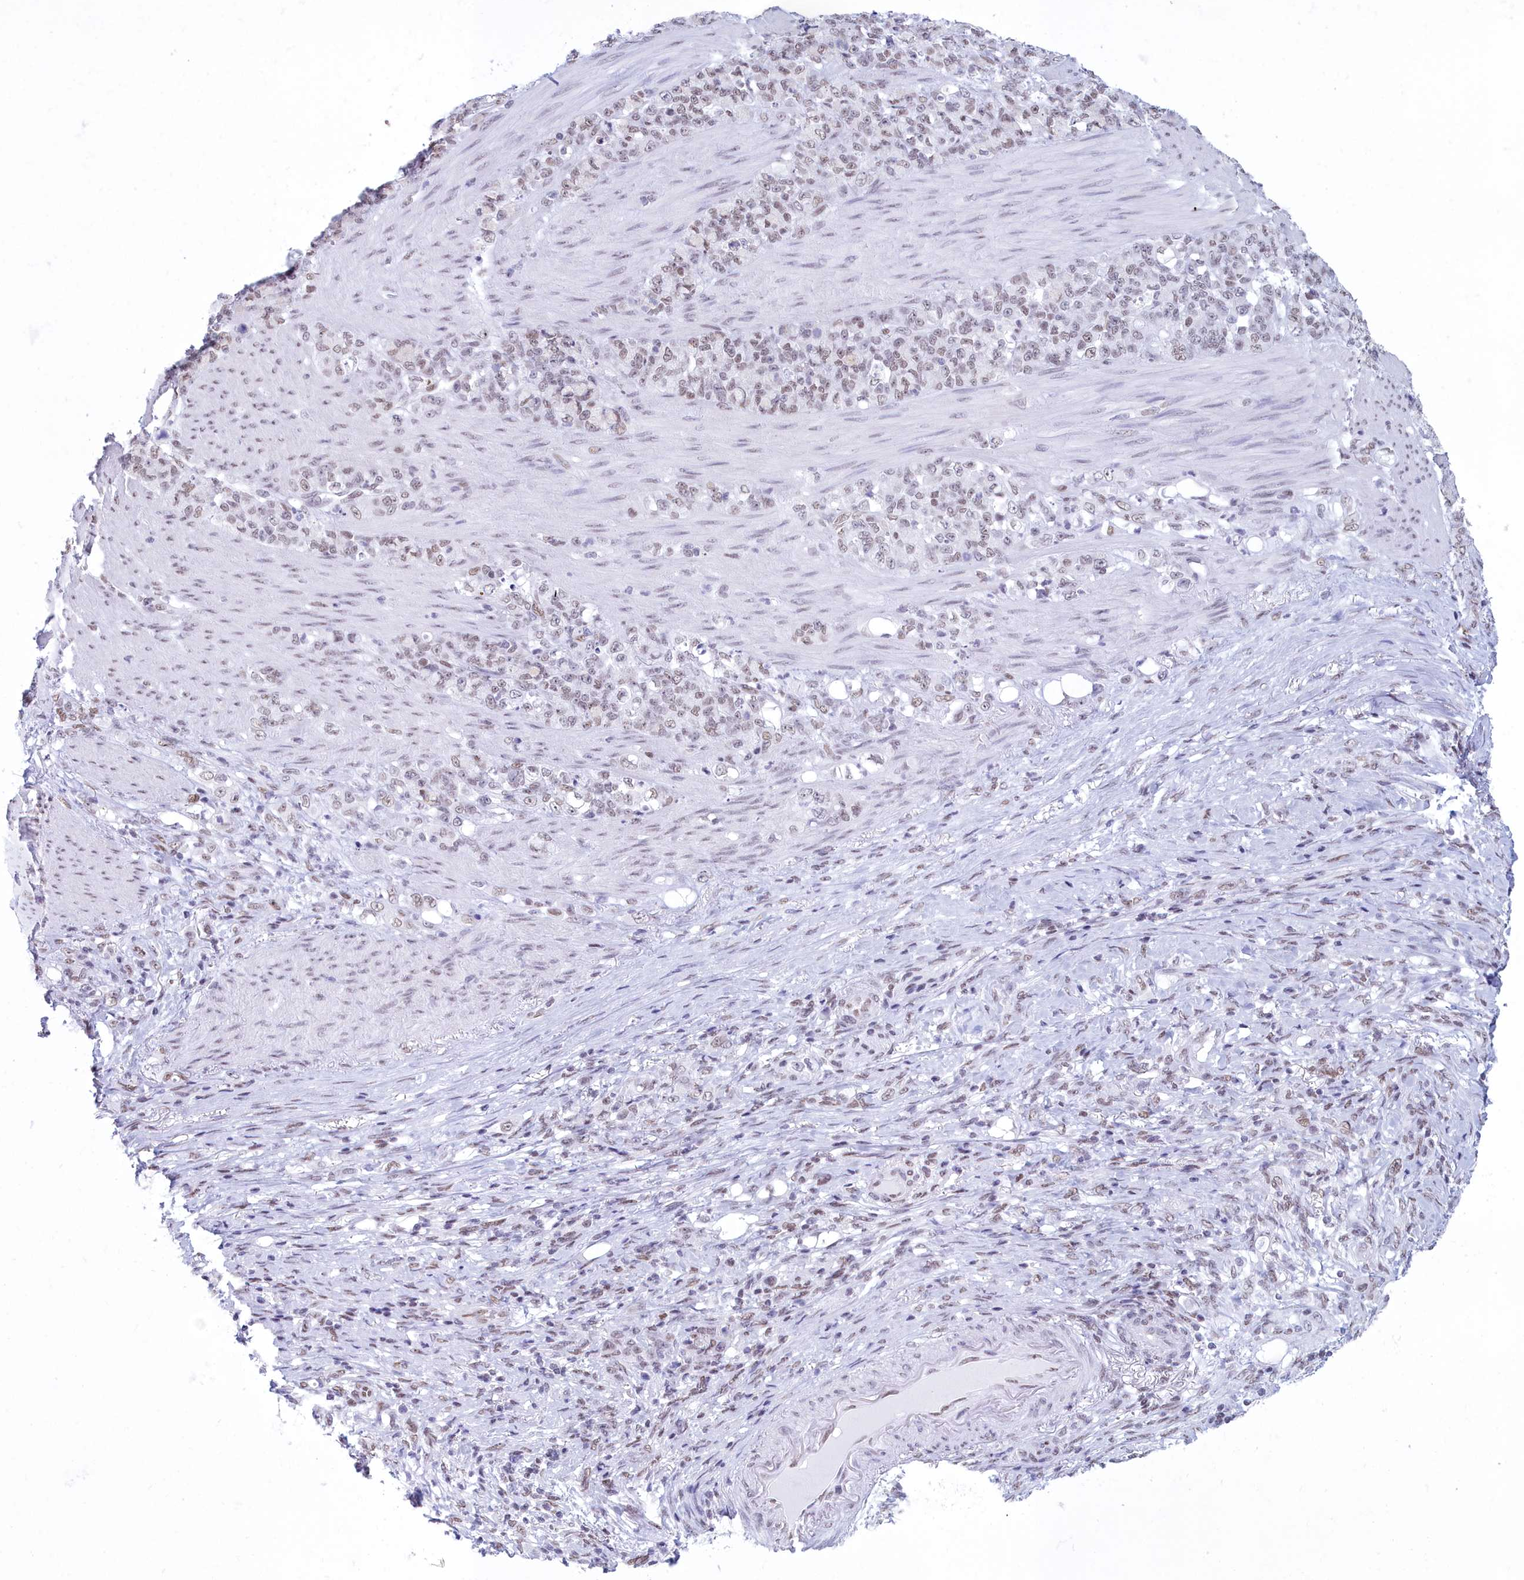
{"staining": {"intensity": "weak", "quantity": "25%-75%", "location": "nuclear"}, "tissue": "stomach cancer", "cell_type": "Tumor cells", "image_type": "cancer", "snomed": [{"axis": "morphology", "description": "Adenocarcinoma, NOS"}, {"axis": "topography", "description": "Stomach"}], "caption": "Protein staining demonstrates weak nuclear expression in approximately 25%-75% of tumor cells in stomach adenocarcinoma.", "gene": "CDC26", "patient": {"sex": "female", "age": 79}}